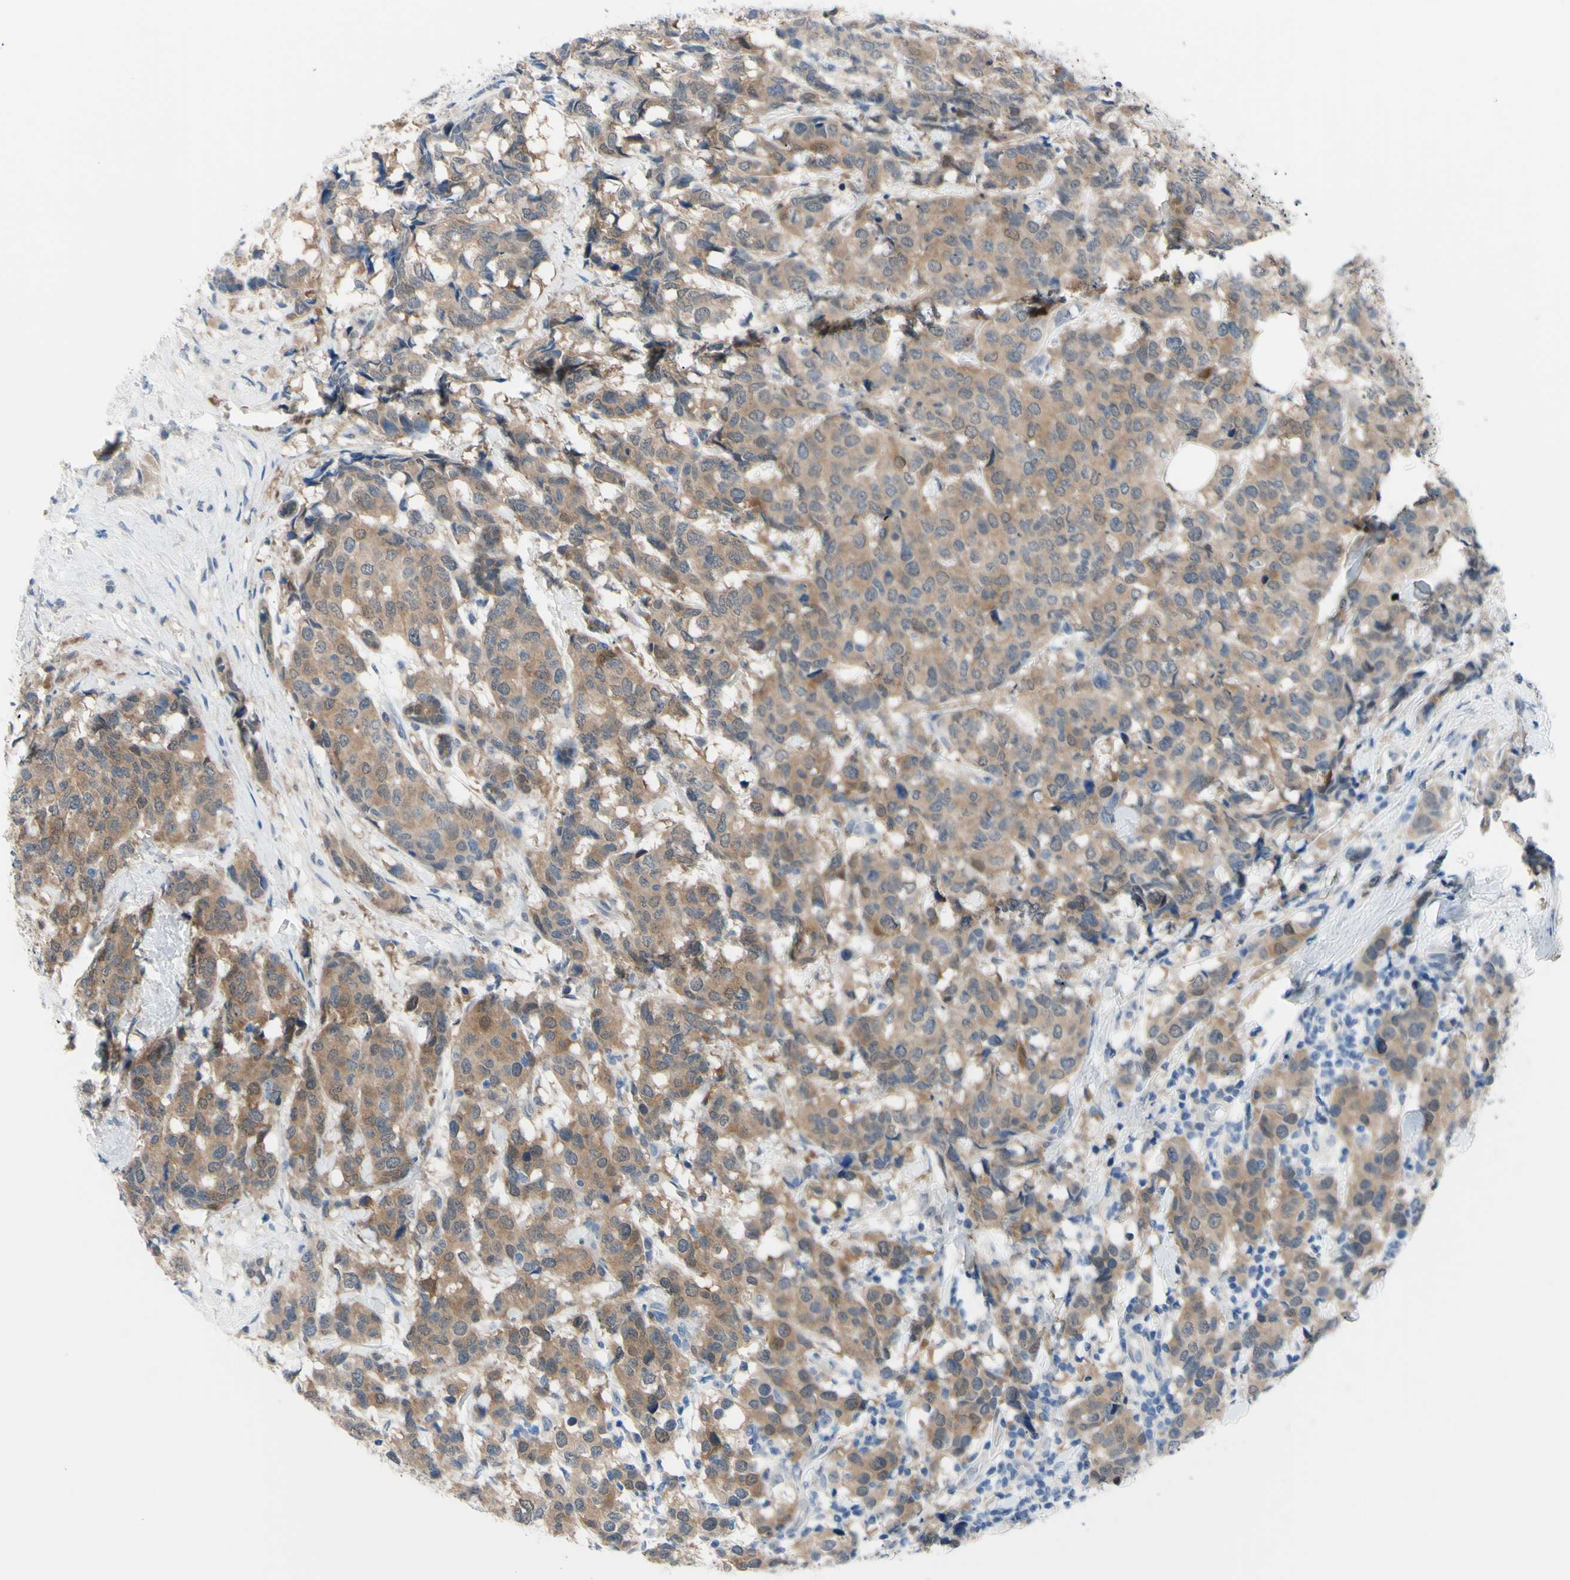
{"staining": {"intensity": "moderate", "quantity": ">75%", "location": "cytoplasmic/membranous"}, "tissue": "breast cancer", "cell_type": "Tumor cells", "image_type": "cancer", "snomed": [{"axis": "morphology", "description": "Lobular carcinoma"}, {"axis": "topography", "description": "Breast"}], "caption": "Immunohistochemical staining of breast cancer (lobular carcinoma) demonstrates medium levels of moderate cytoplasmic/membranous staining in approximately >75% of tumor cells.", "gene": "NOL3", "patient": {"sex": "female", "age": 59}}